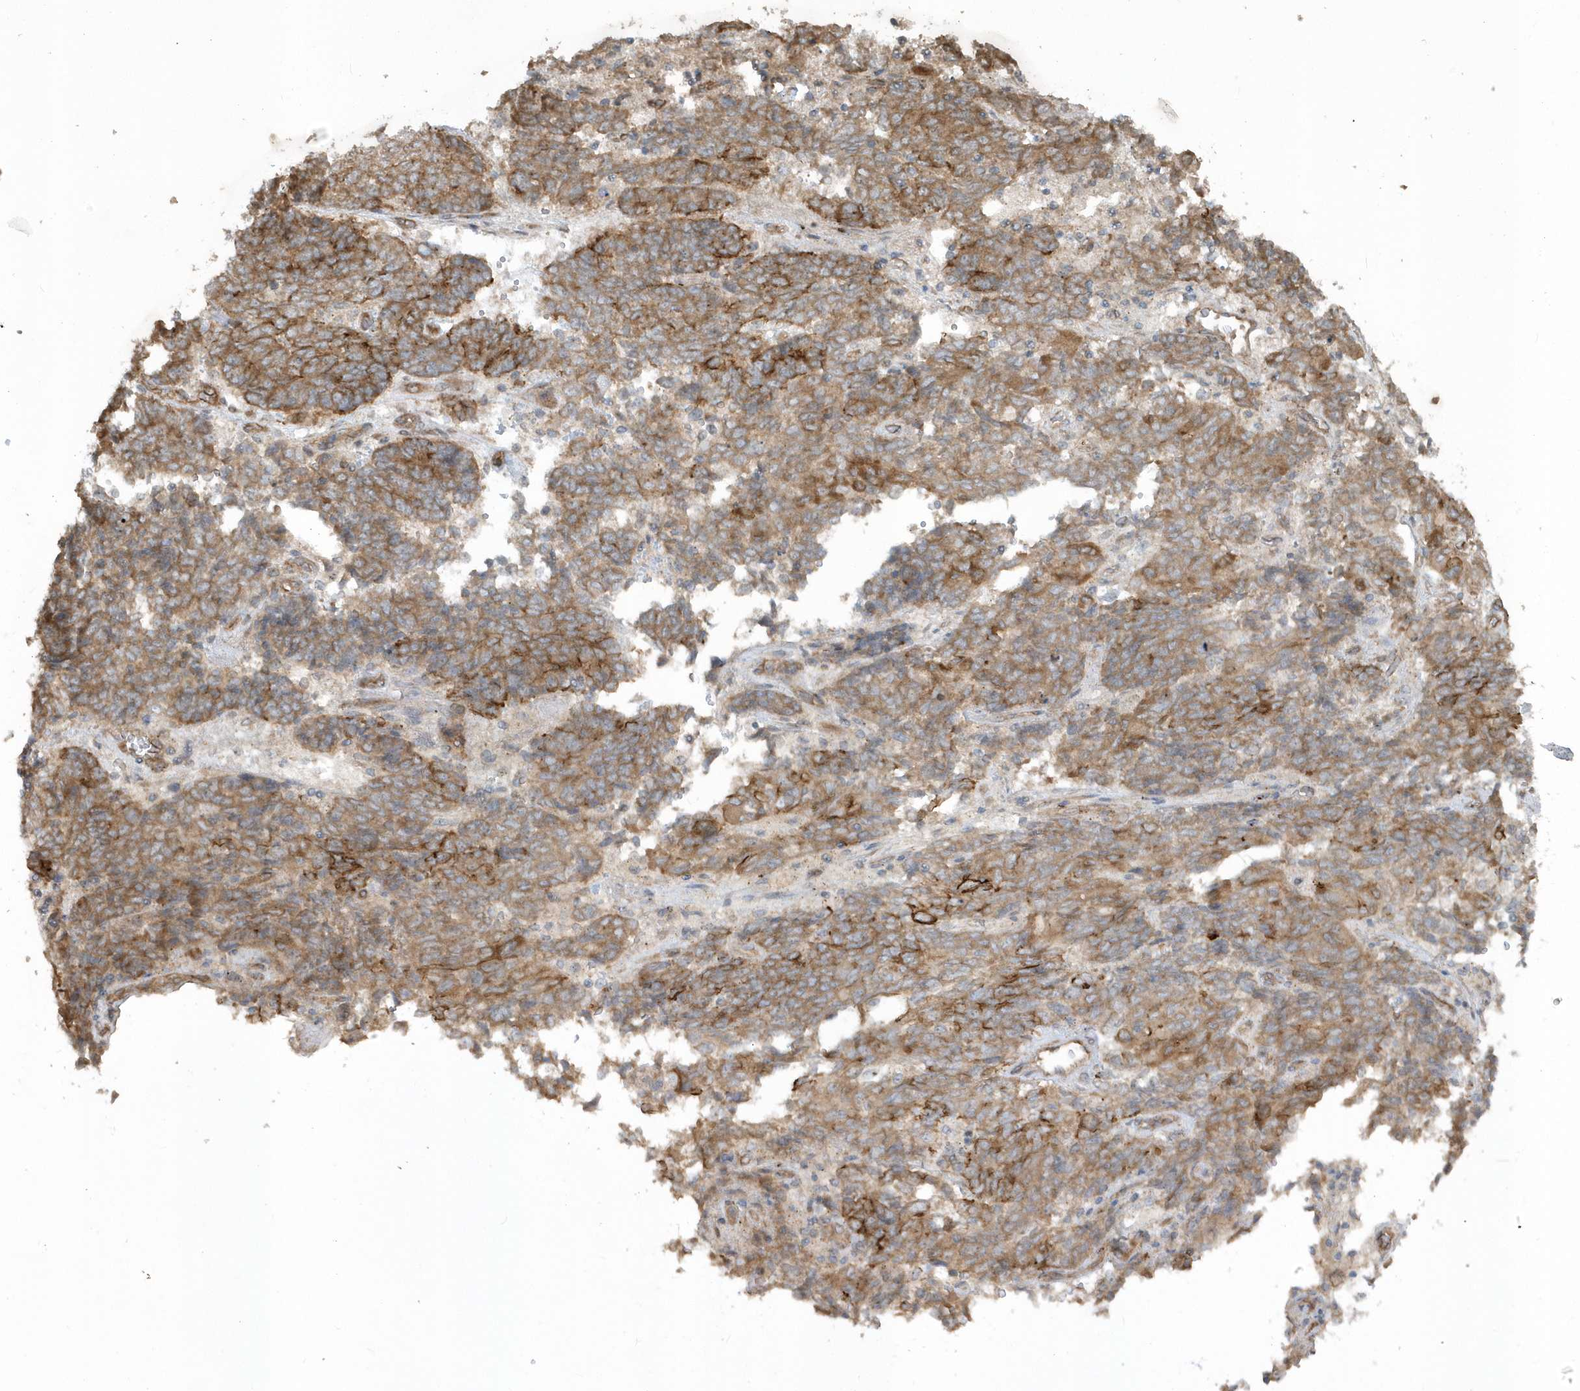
{"staining": {"intensity": "moderate", "quantity": ">75%", "location": "cytoplasmic/membranous"}, "tissue": "endometrial cancer", "cell_type": "Tumor cells", "image_type": "cancer", "snomed": [{"axis": "morphology", "description": "Adenocarcinoma, NOS"}, {"axis": "topography", "description": "Endometrium"}], "caption": "A high-resolution micrograph shows immunohistochemistry (IHC) staining of endometrial cancer (adenocarcinoma), which demonstrates moderate cytoplasmic/membranous positivity in about >75% of tumor cells.", "gene": "STIM2", "patient": {"sex": "female", "age": 80}}